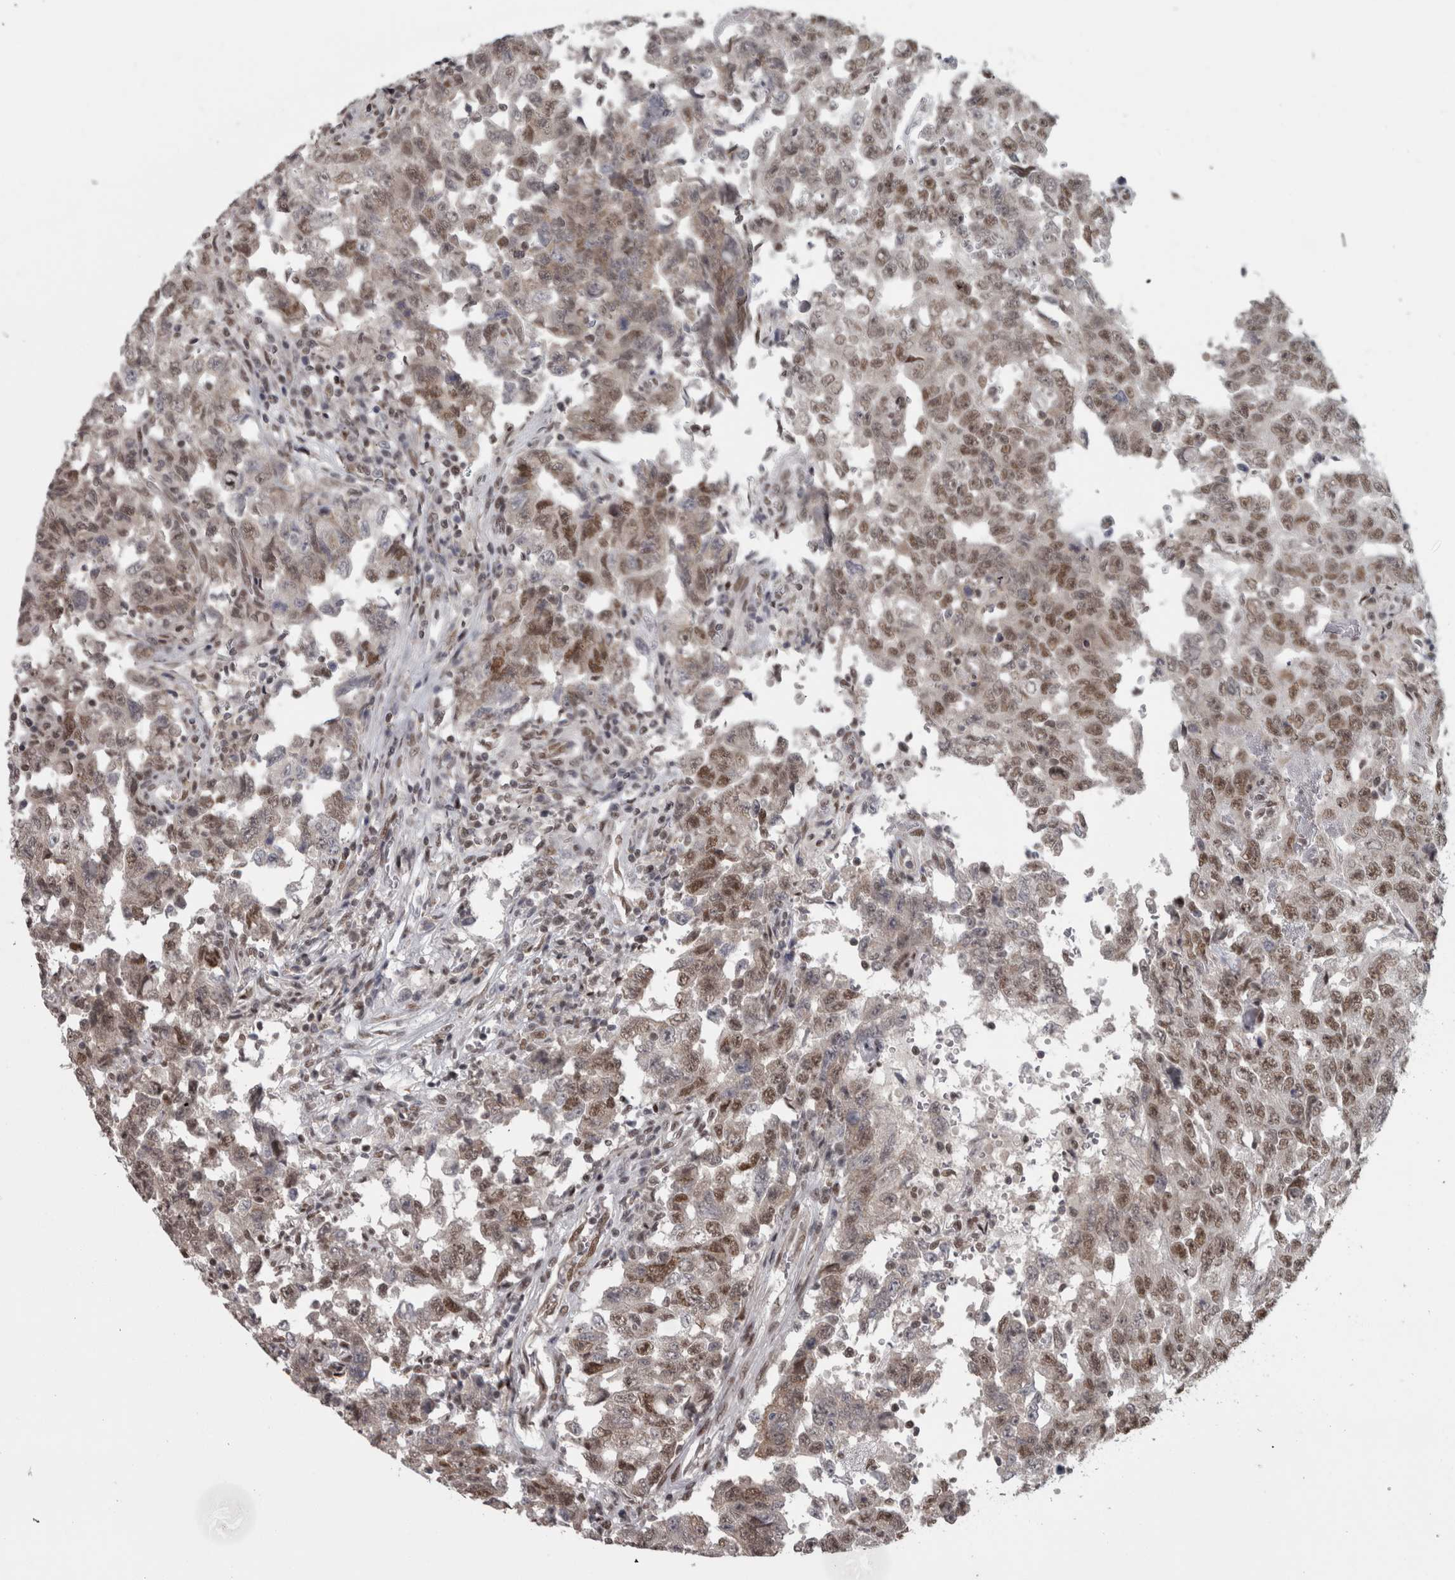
{"staining": {"intensity": "moderate", "quantity": ">75%", "location": "nuclear"}, "tissue": "testis cancer", "cell_type": "Tumor cells", "image_type": "cancer", "snomed": [{"axis": "morphology", "description": "Carcinoma, Embryonal, NOS"}, {"axis": "topography", "description": "Testis"}], "caption": "Brown immunohistochemical staining in testis embryonal carcinoma demonstrates moderate nuclear staining in about >75% of tumor cells.", "gene": "MICU3", "patient": {"sex": "male", "age": 26}}